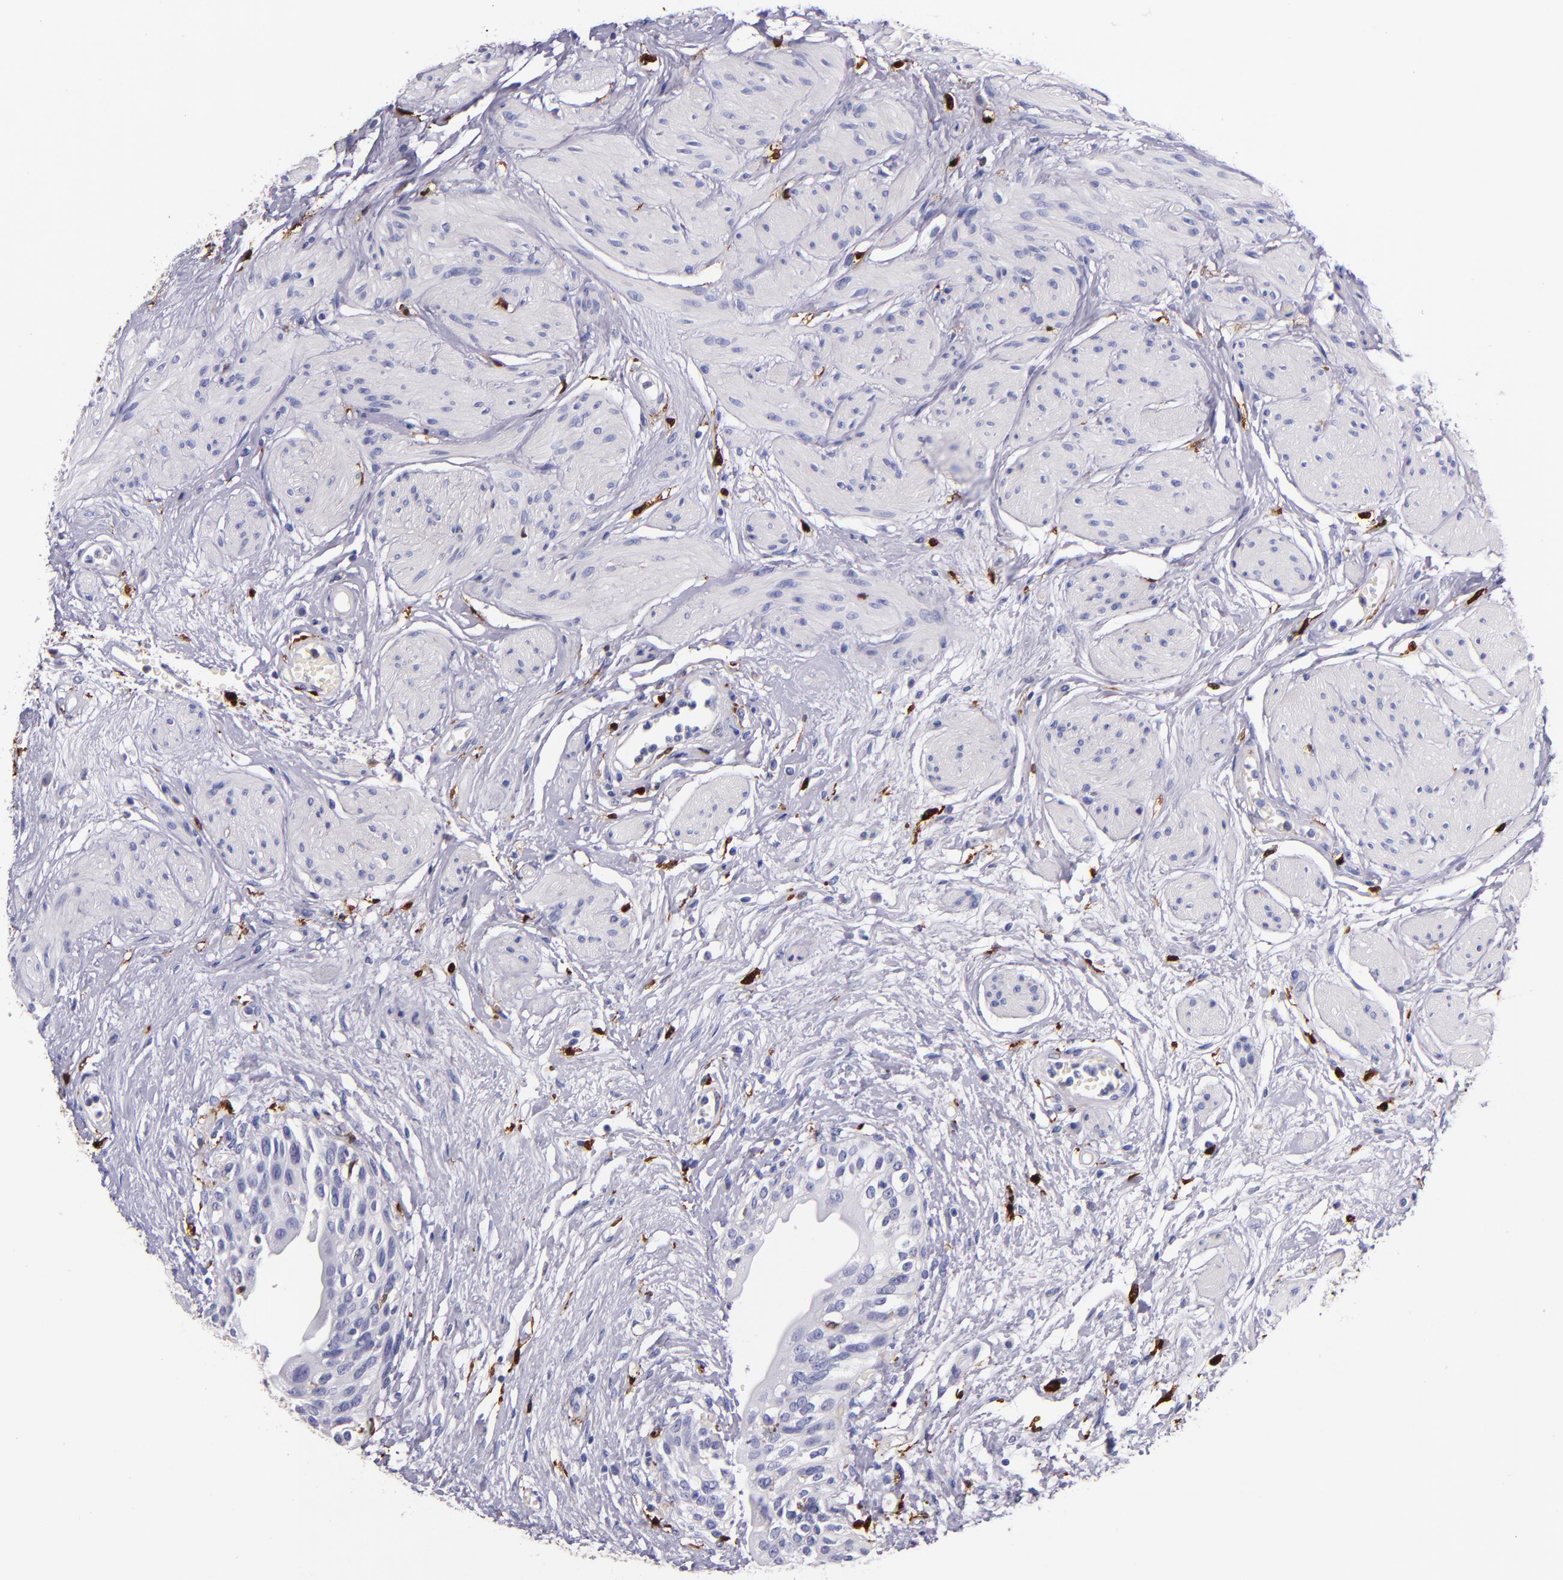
{"staining": {"intensity": "negative", "quantity": "none", "location": "none"}, "tissue": "urinary bladder", "cell_type": "Urothelial cells", "image_type": "normal", "snomed": [{"axis": "morphology", "description": "Normal tissue, NOS"}, {"axis": "topography", "description": "Urinary bladder"}], "caption": "An immunohistochemistry (IHC) image of unremarkable urinary bladder is shown. There is no staining in urothelial cells of urinary bladder.", "gene": "F13A1", "patient": {"sex": "female", "age": 55}}